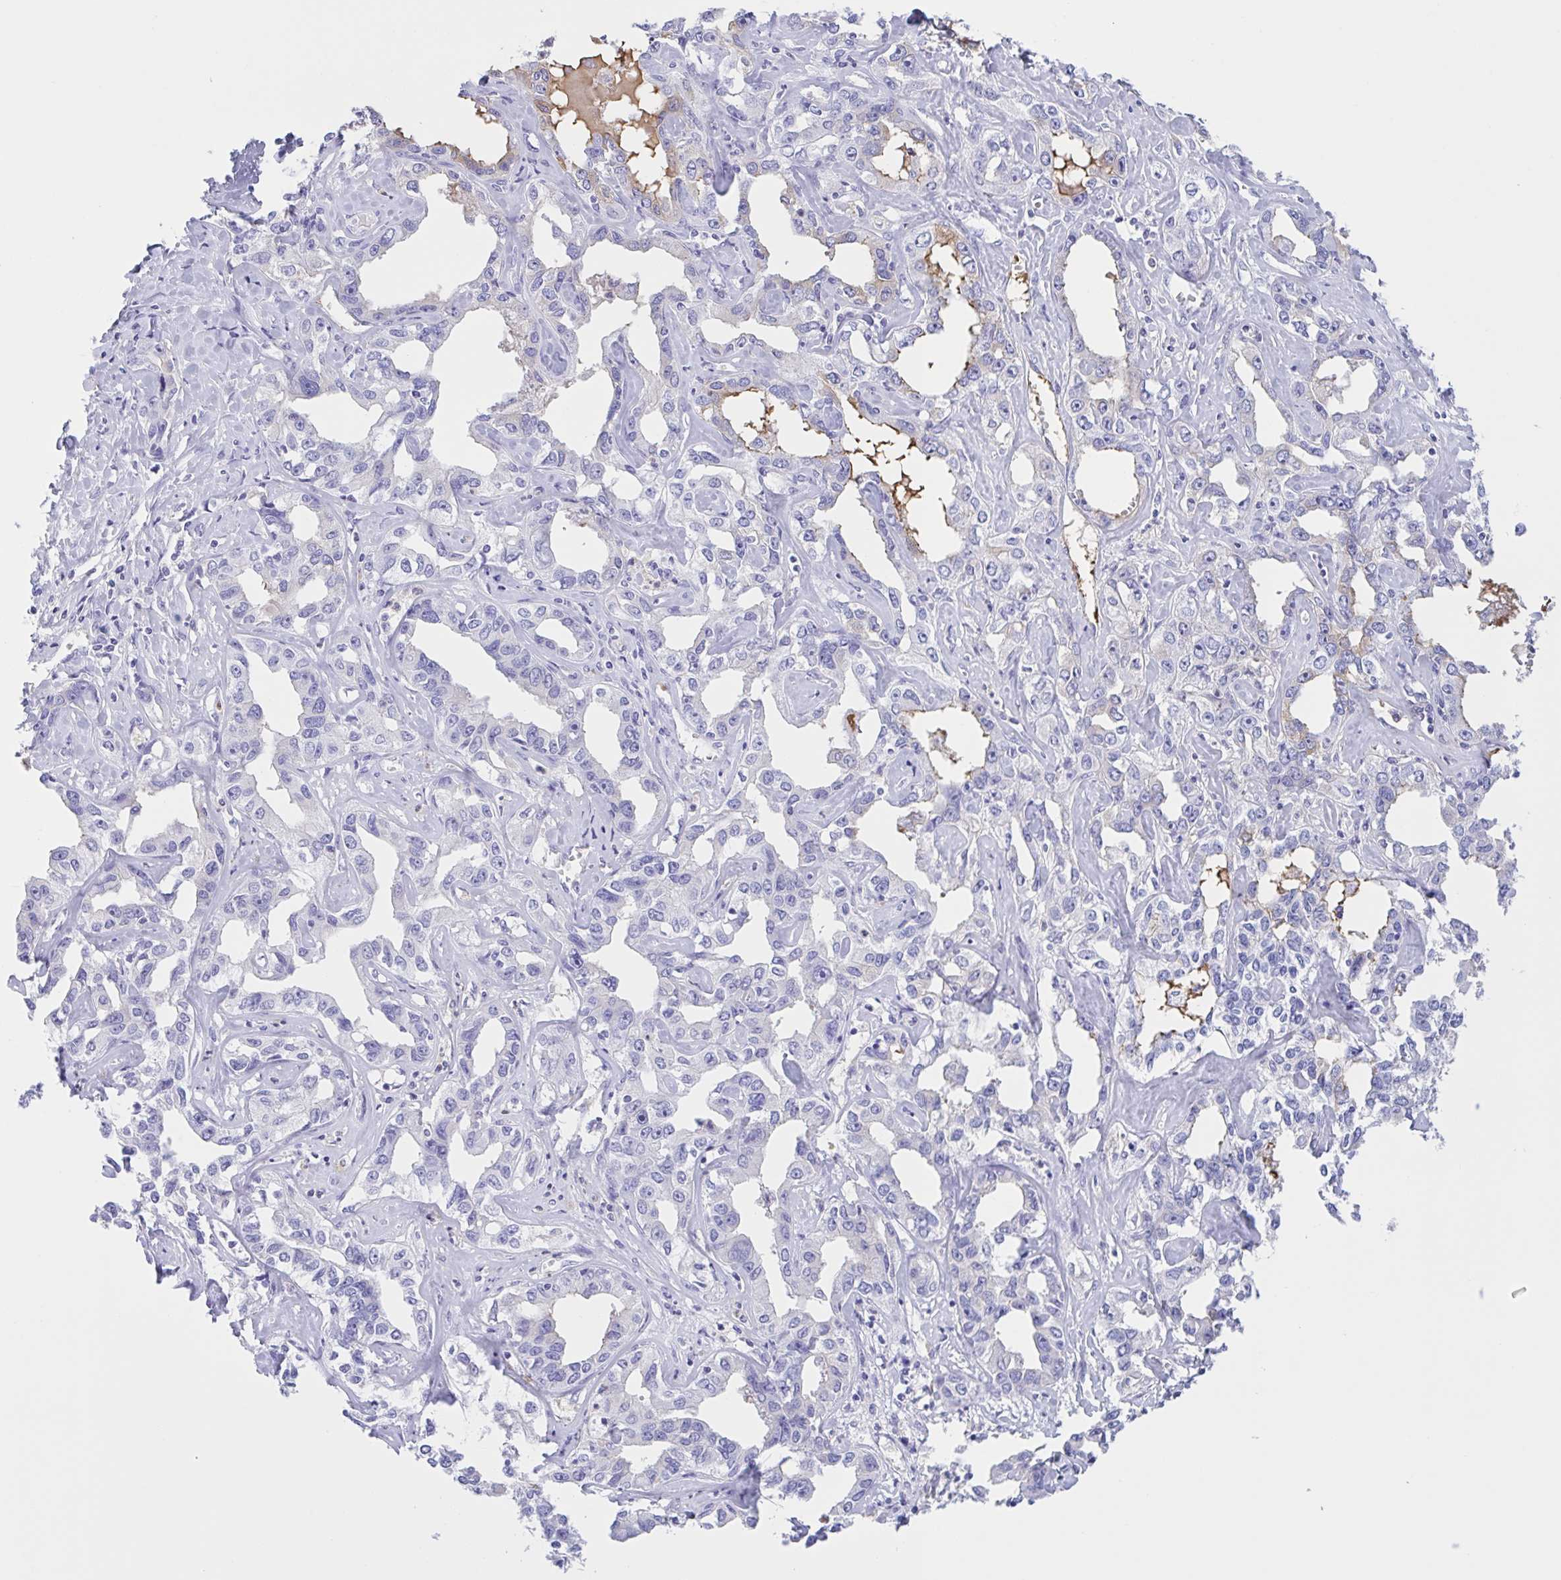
{"staining": {"intensity": "negative", "quantity": "none", "location": "none"}, "tissue": "liver cancer", "cell_type": "Tumor cells", "image_type": "cancer", "snomed": [{"axis": "morphology", "description": "Cholangiocarcinoma"}, {"axis": "topography", "description": "Liver"}], "caption": "There is no significant expression in tumor cells of liver cancer.", "gene": "LARGE2", "patient": {"sex": "male", "age": 59}}